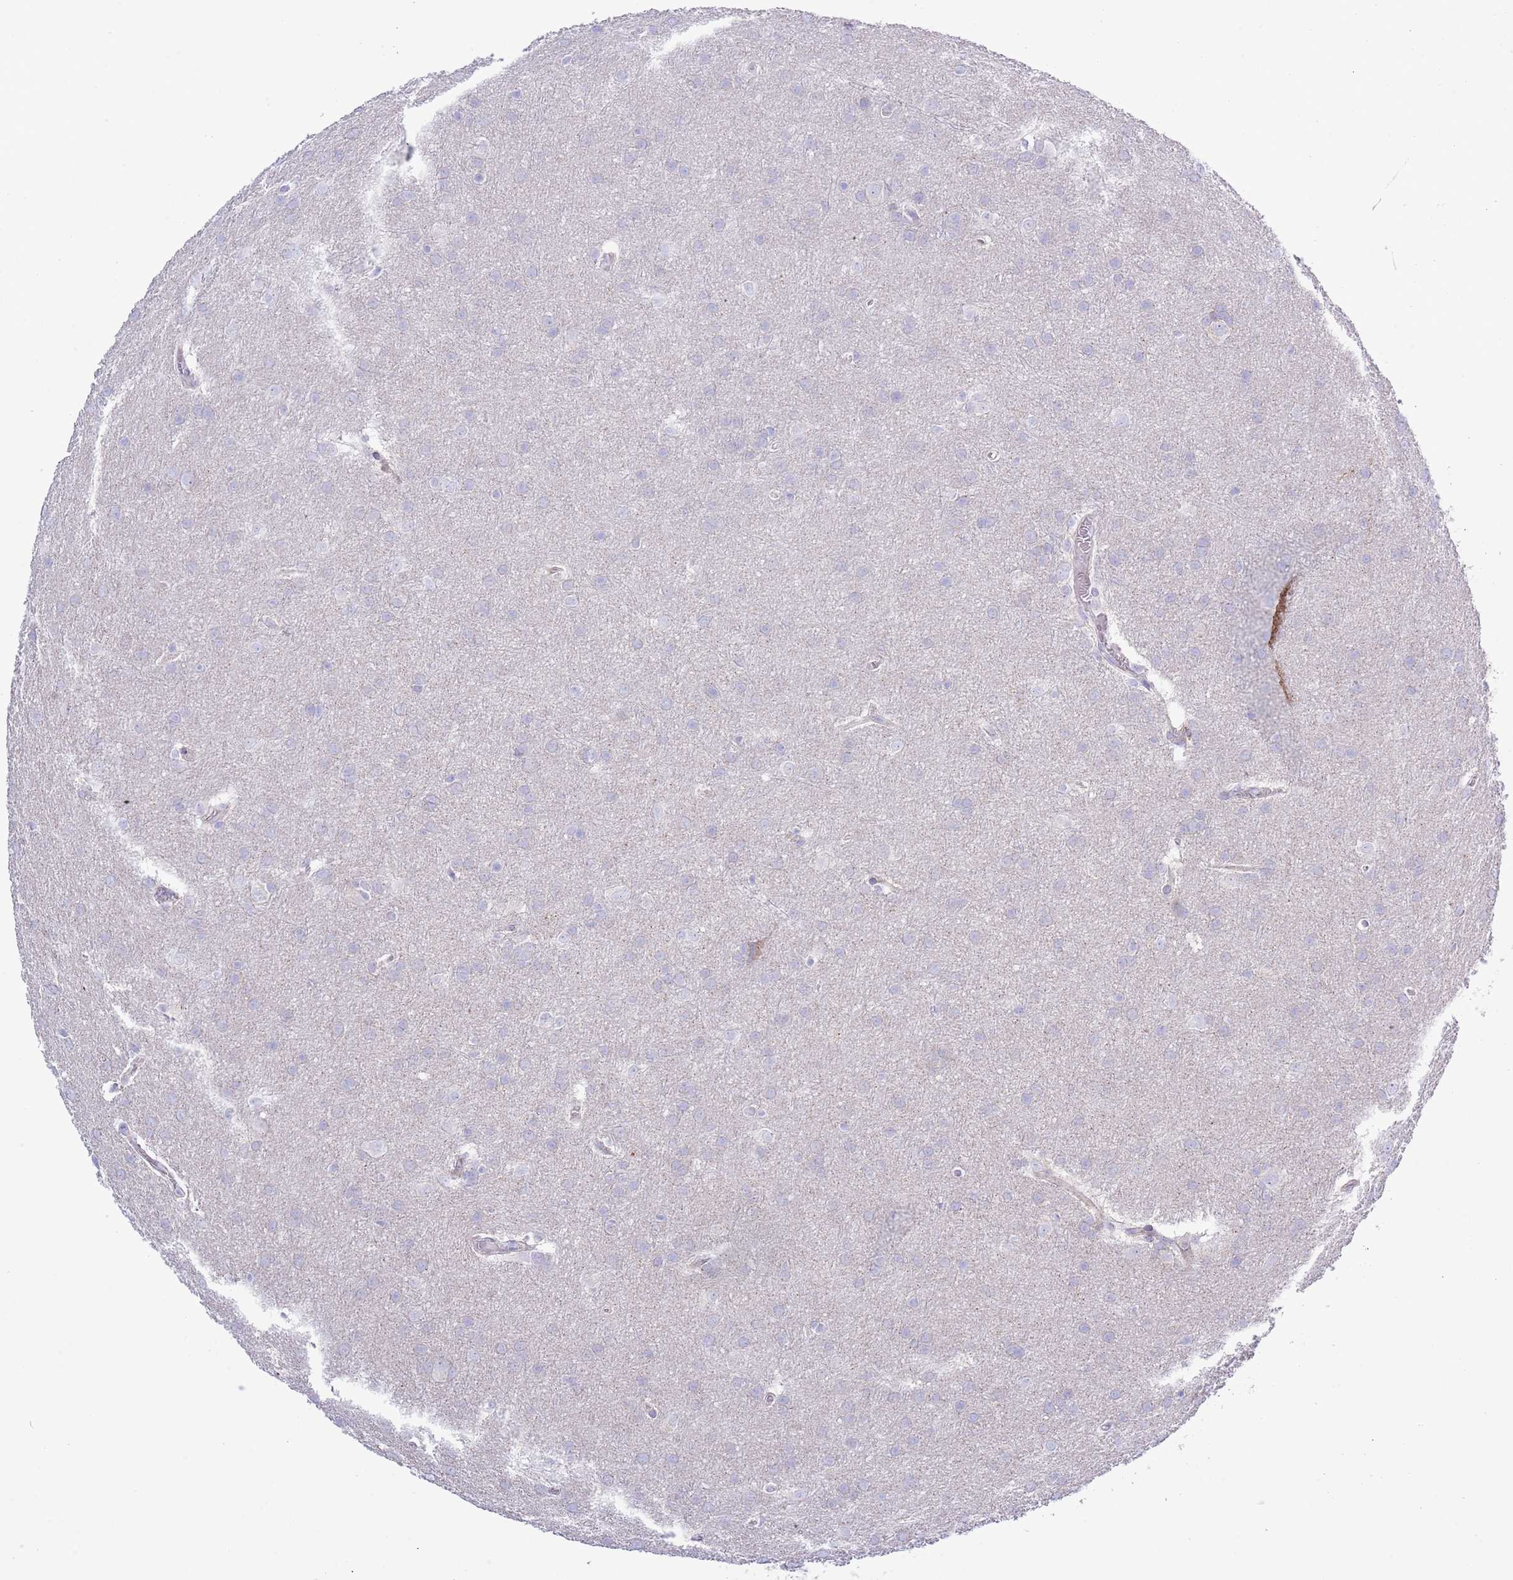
{"staining": {"intensity": "negative", "quantity": "none", "location": "none"}, "tissue": "glioma", "cell_type": "Tumor cells", "image_type": "cancer", "snomed": [{"axis": "morphology", "description": "Glioma, malignant, Low grade"}, {"axis": "topography", "description": "Brain"}], "caption": "IHC photomicrograph of low-grade glioma (malignant) stained for a protein (brown), which demonstrates no positivity in tumor cells.", "gene": "MOCOS", "patient": {"sex": "female", "age": 32}}